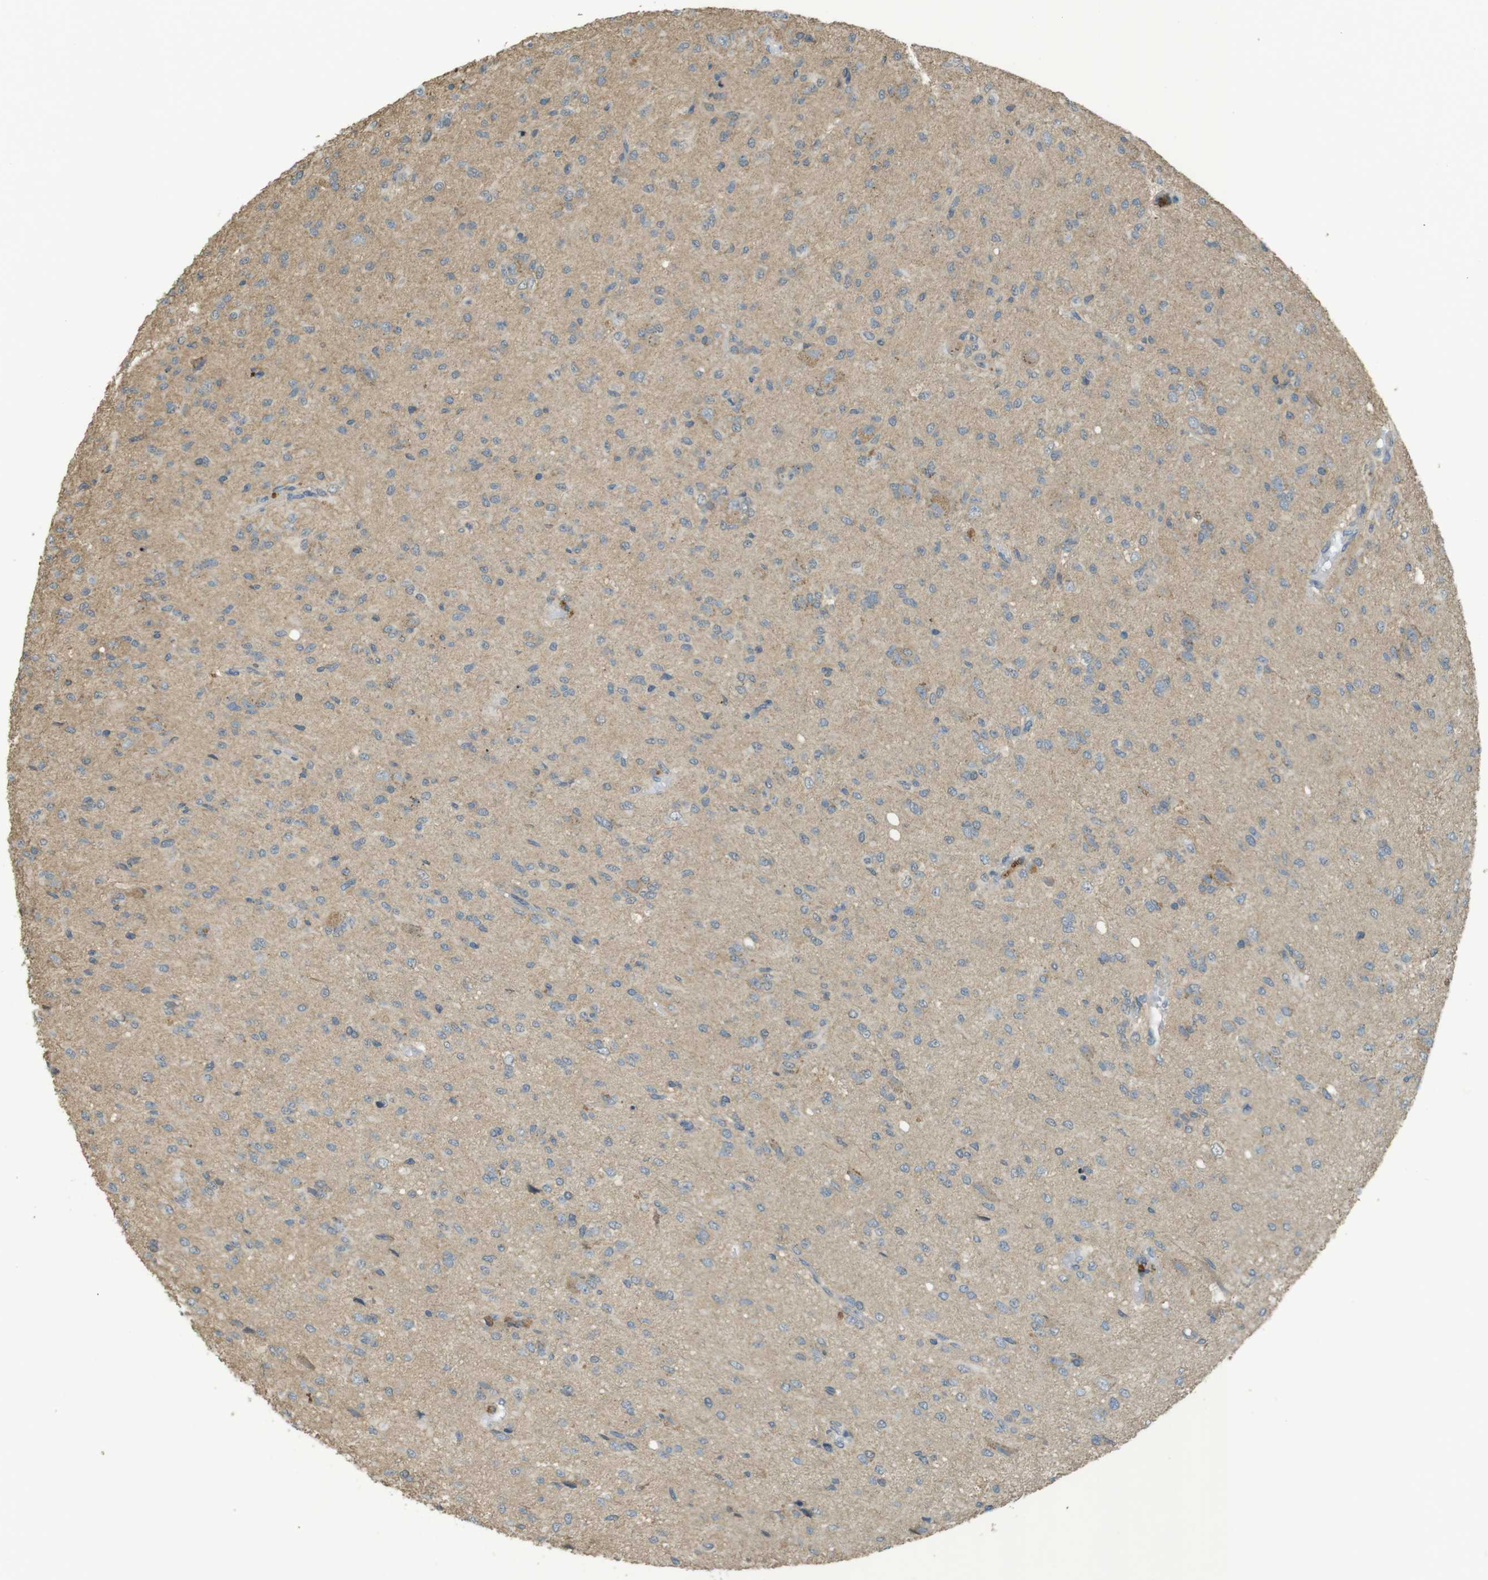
{"staining": {"intensity": "moderate", "quantity": "<25%", "location": "cytoplasmic/membranous"}, "tissue": "glioma", "cell_type": "Tumor cells", "image_type": "cancer", "snomed": [{"axis": "morphology", "description": "Glioma, malignant, High grade"}, {"axis": "topography", "description": "Brain"}], "caption": "About <25% of tumor cells in malignant glioma (high-grade) display moderate cytoplasmic/membranous protein expression as visualized by brown immunohistochemical staining.", "gene": "ZDHHC20", "patient": {"sex": "female", "age": 59}}